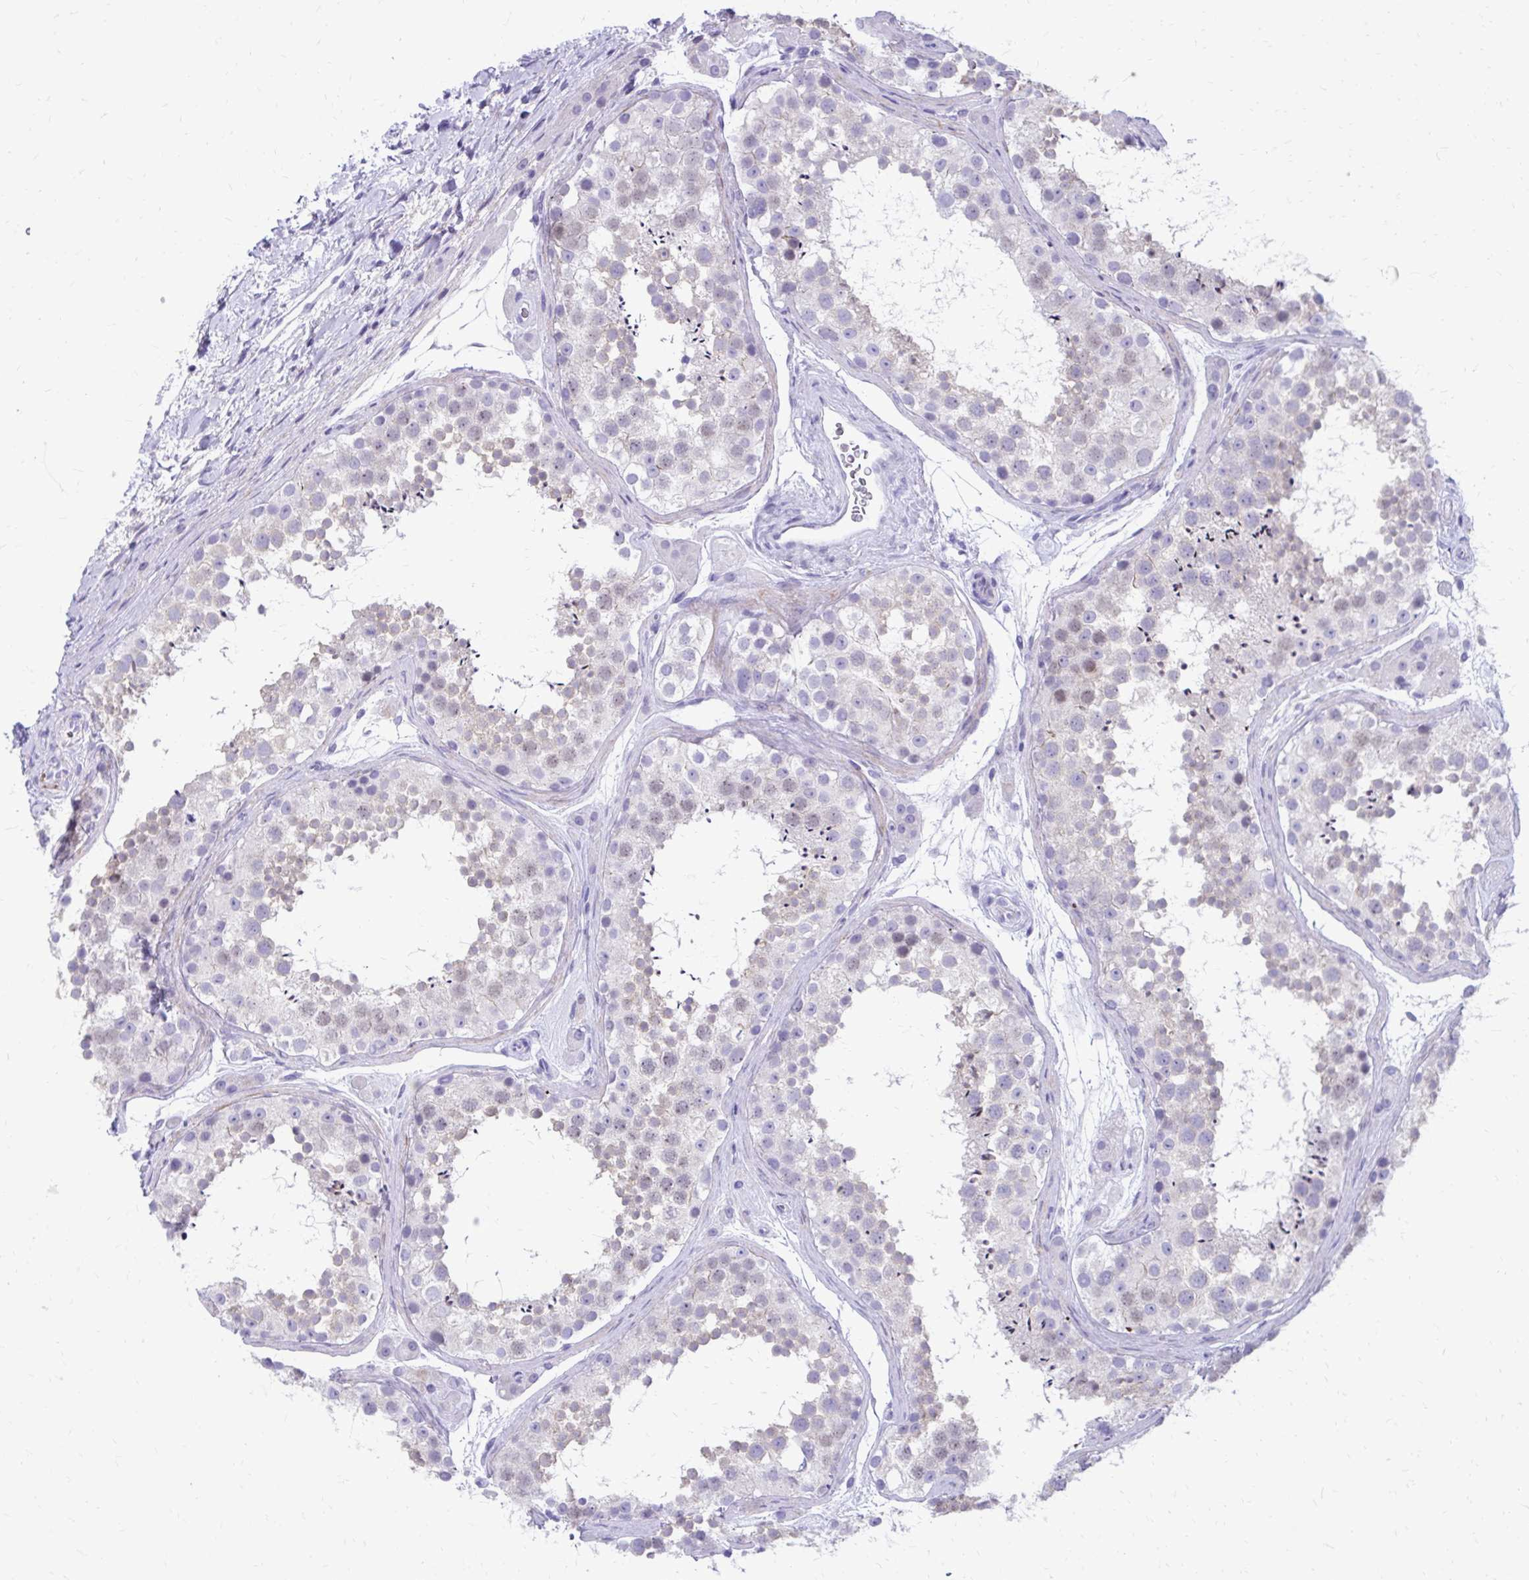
{"staining": {"intensity": "weak", "quantity": "<25%", "location": "cytoplasmic/membranous,nuclear"}, "tissue": "testis", "cell_type": "Cells in seminiferous ducts", "image_type": "normal", "snomed": [{"axis": "morphology", "description": "Normal tissue, NOS"}, {"axis": "topography", "description": "Testis"}], "caption": "Immunohistochemical staining of unremarkable human testis demonstrates no significant staining in cells in seminiferous ducts. (DAB (3,3'-diaminobenzidine) IHC with hematoxylin counter stain).", "gene": "SATL1", "patient": {"sex": "male", "age": 41}}